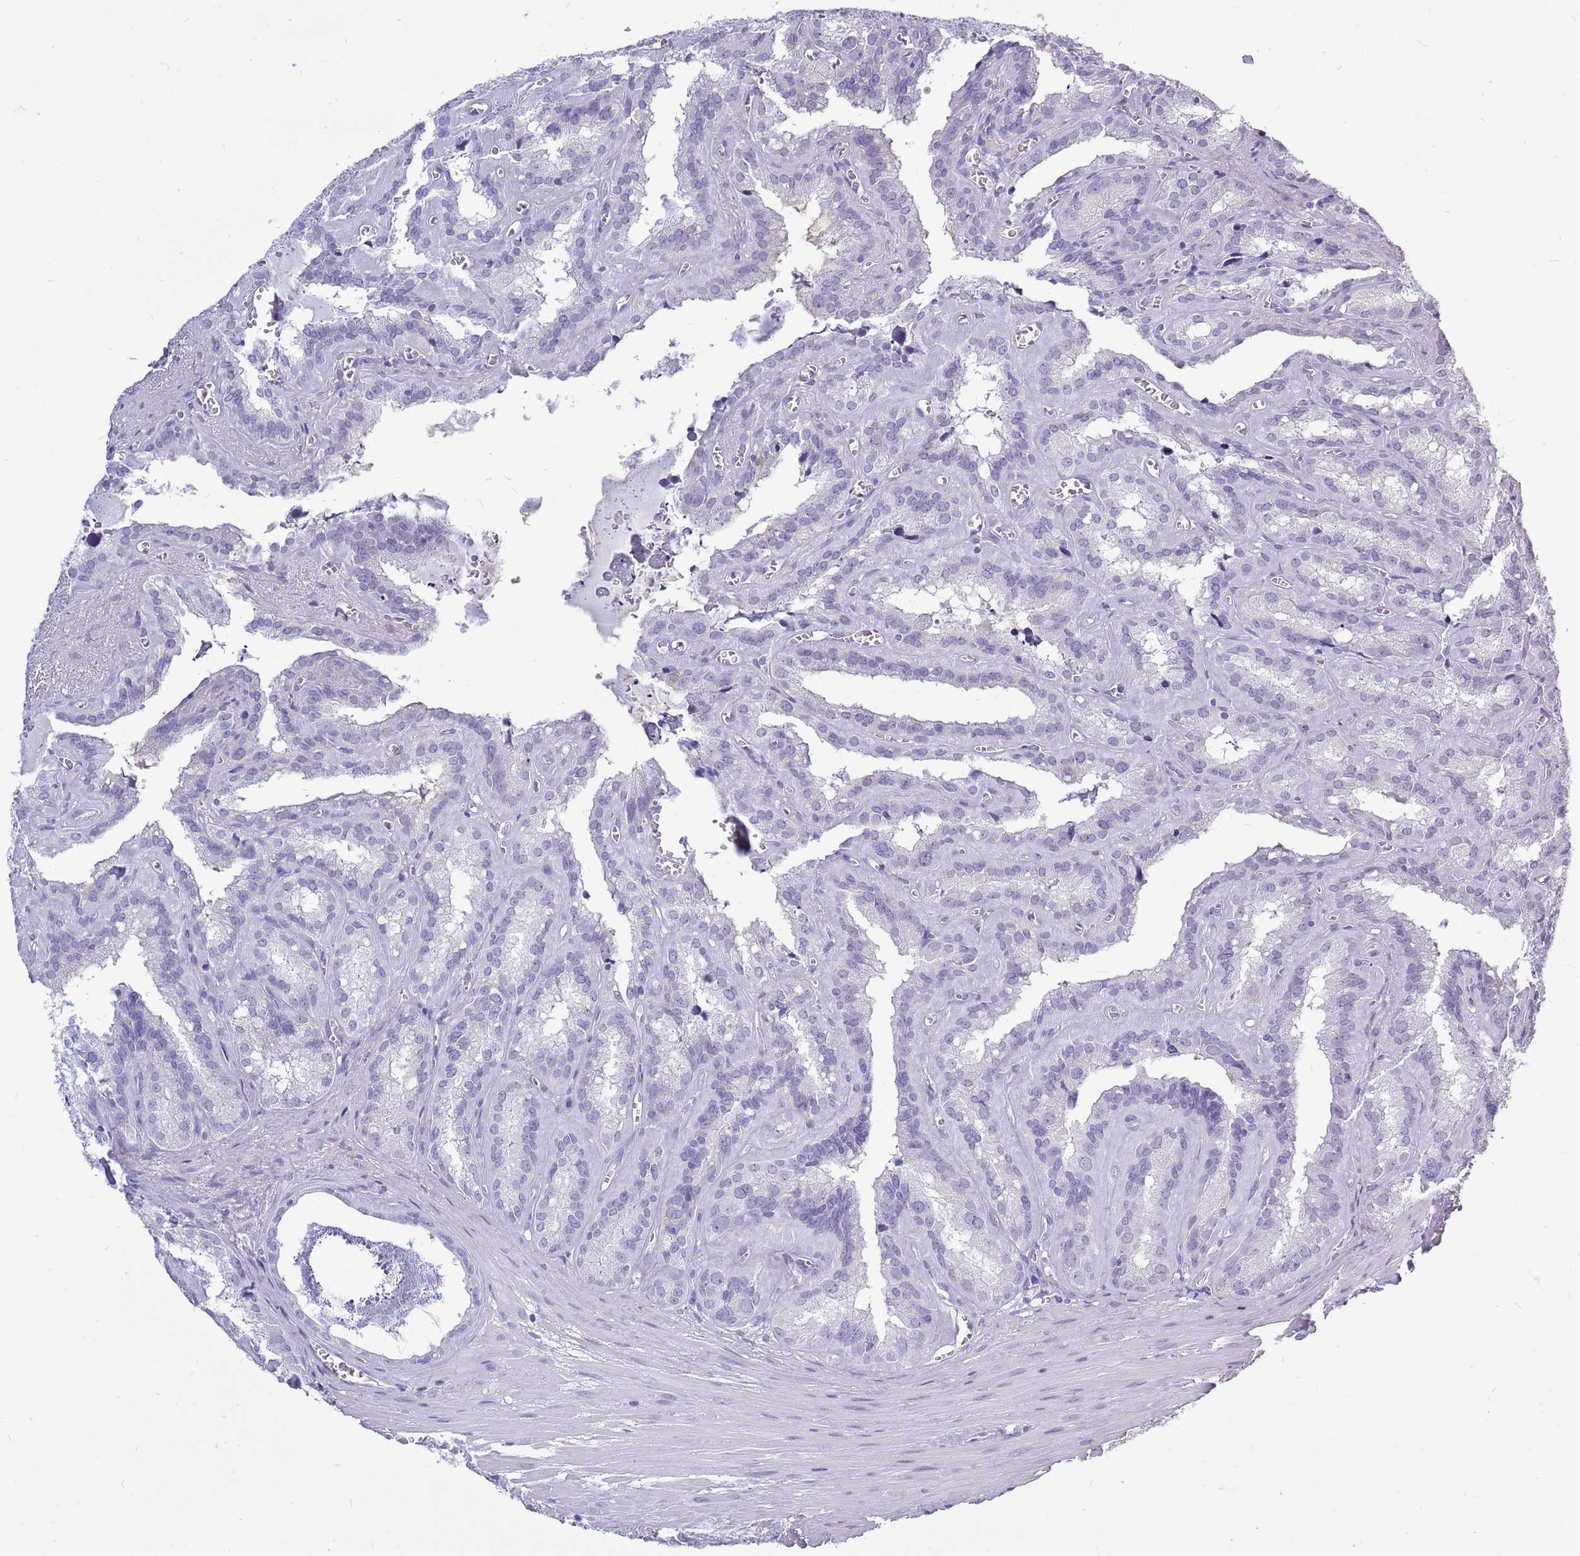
{"staining": {"intensity": "negative", "quantity": "none", "location": "none"}, "tissue": "seminal vesicle", "cell_type": "Glandular cells", "image_type": "normal", "snomed": [{"axis": "morphology", "description": "Normal tissue, NOS"}, {"axis": "topography", "description": "Prostate"}, {"axis": "topography", "description": "Seminal veicle"}], "caption": "Immunohistochemistry photomicrograph of normal human seminal vesicle stained for a protein (brown), which reveals no expression in glandular cells. Brightfield microscopy of immunohistochemistry (IHC) stained with DAB (brown) and hematoxylin (blue), captured at high magnification.", "gene": "ZNF425", "patient": {"sex": "male", "age": 59}}